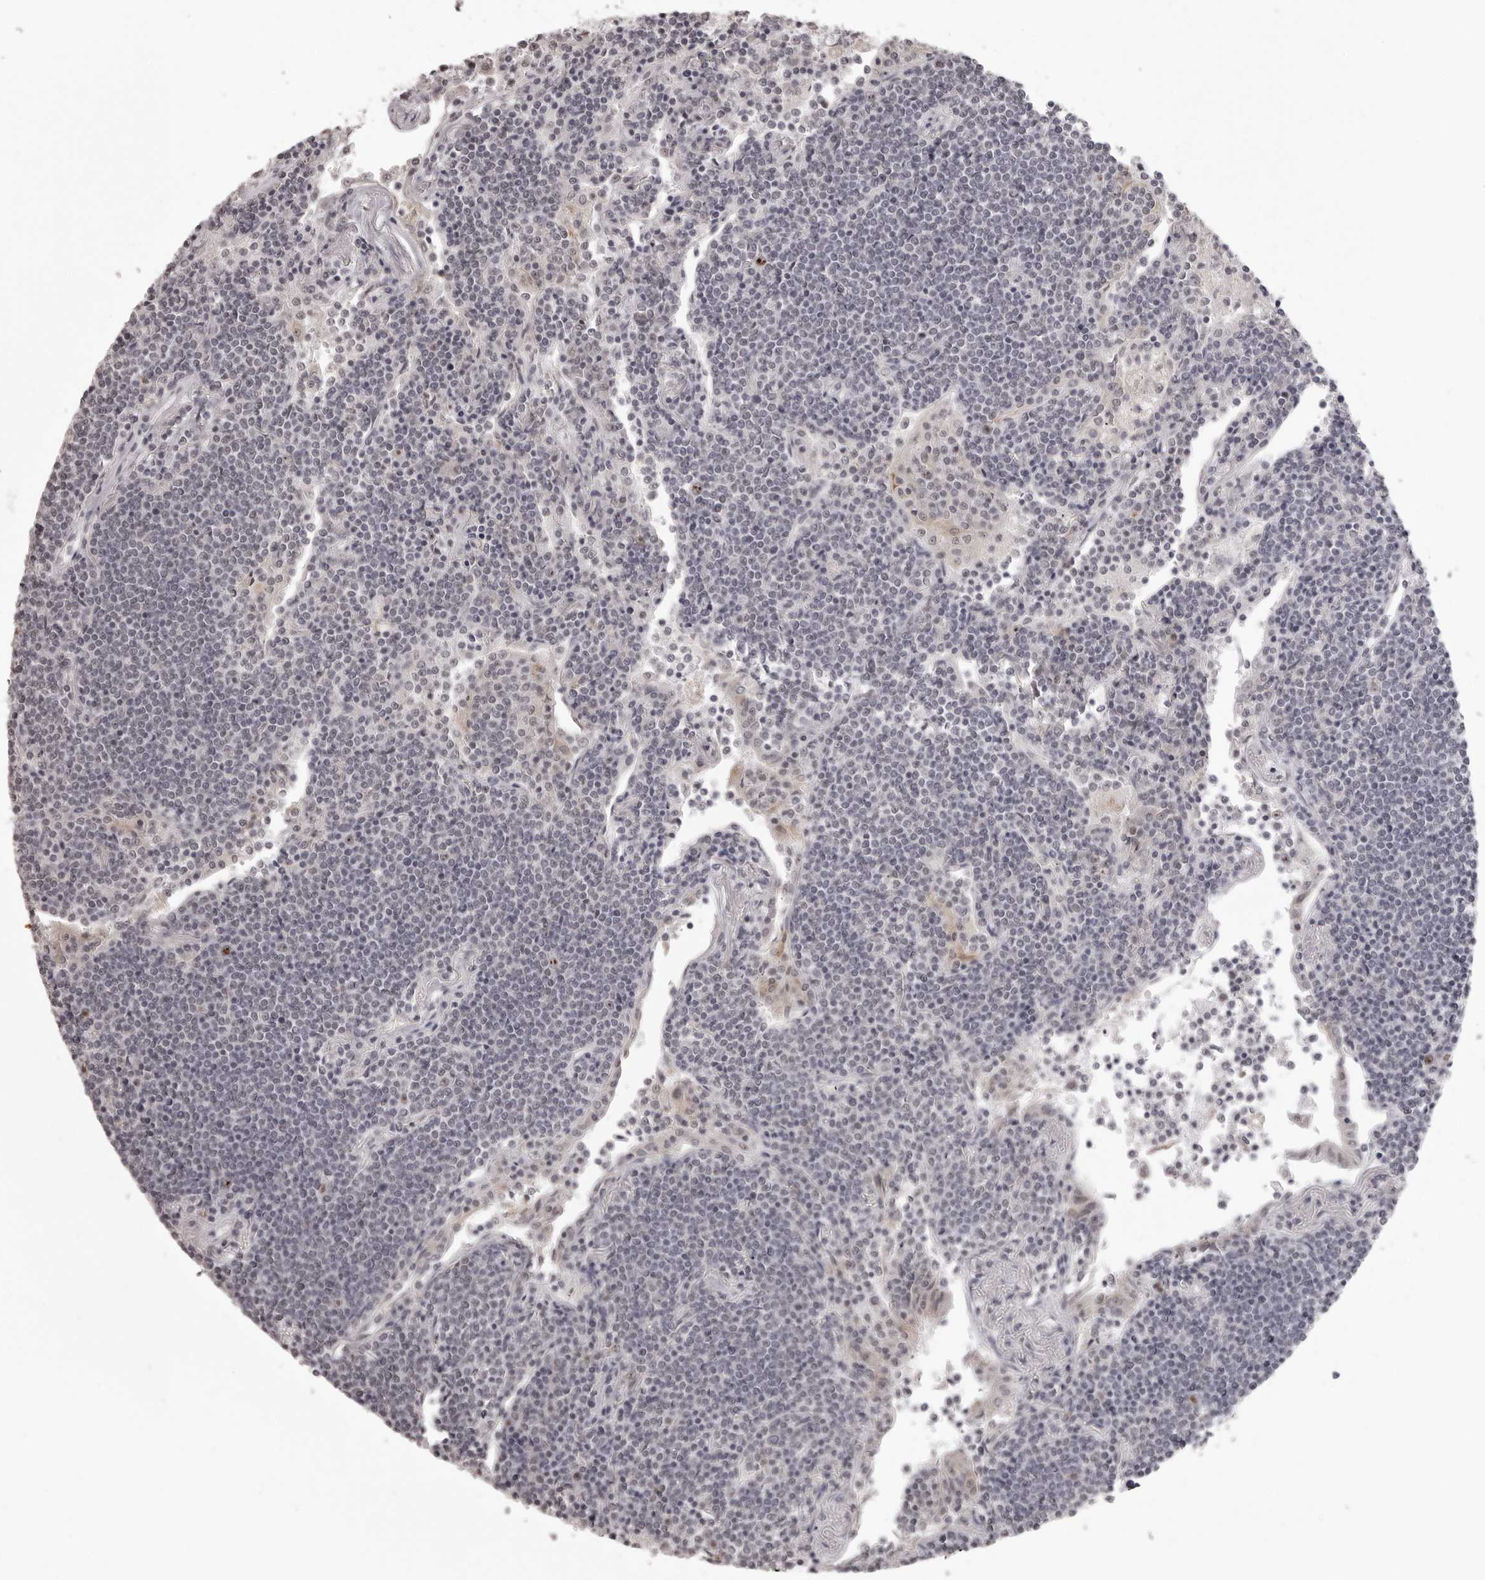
{"staining": {"intensity": "negative", "quantity": "none", "location": "none"}, "tissue": "lymphoma", "cell_type": "Tumor cells", "image_type": "cancer", "snomed": [{"axis": "morphology", "description": "Malignant lymphoma, non-Hodgkin's type, Low grade"}, {"axis": "topography", "description": "Lung"}], "caption": "Low-grade malignant lymphoma, non-Hodgkin's type was stained to show a protein in brown. There is no significant staining in tumor cells.", "gene": "HELZ", "patient": {"sex": "female", "age": 71}}